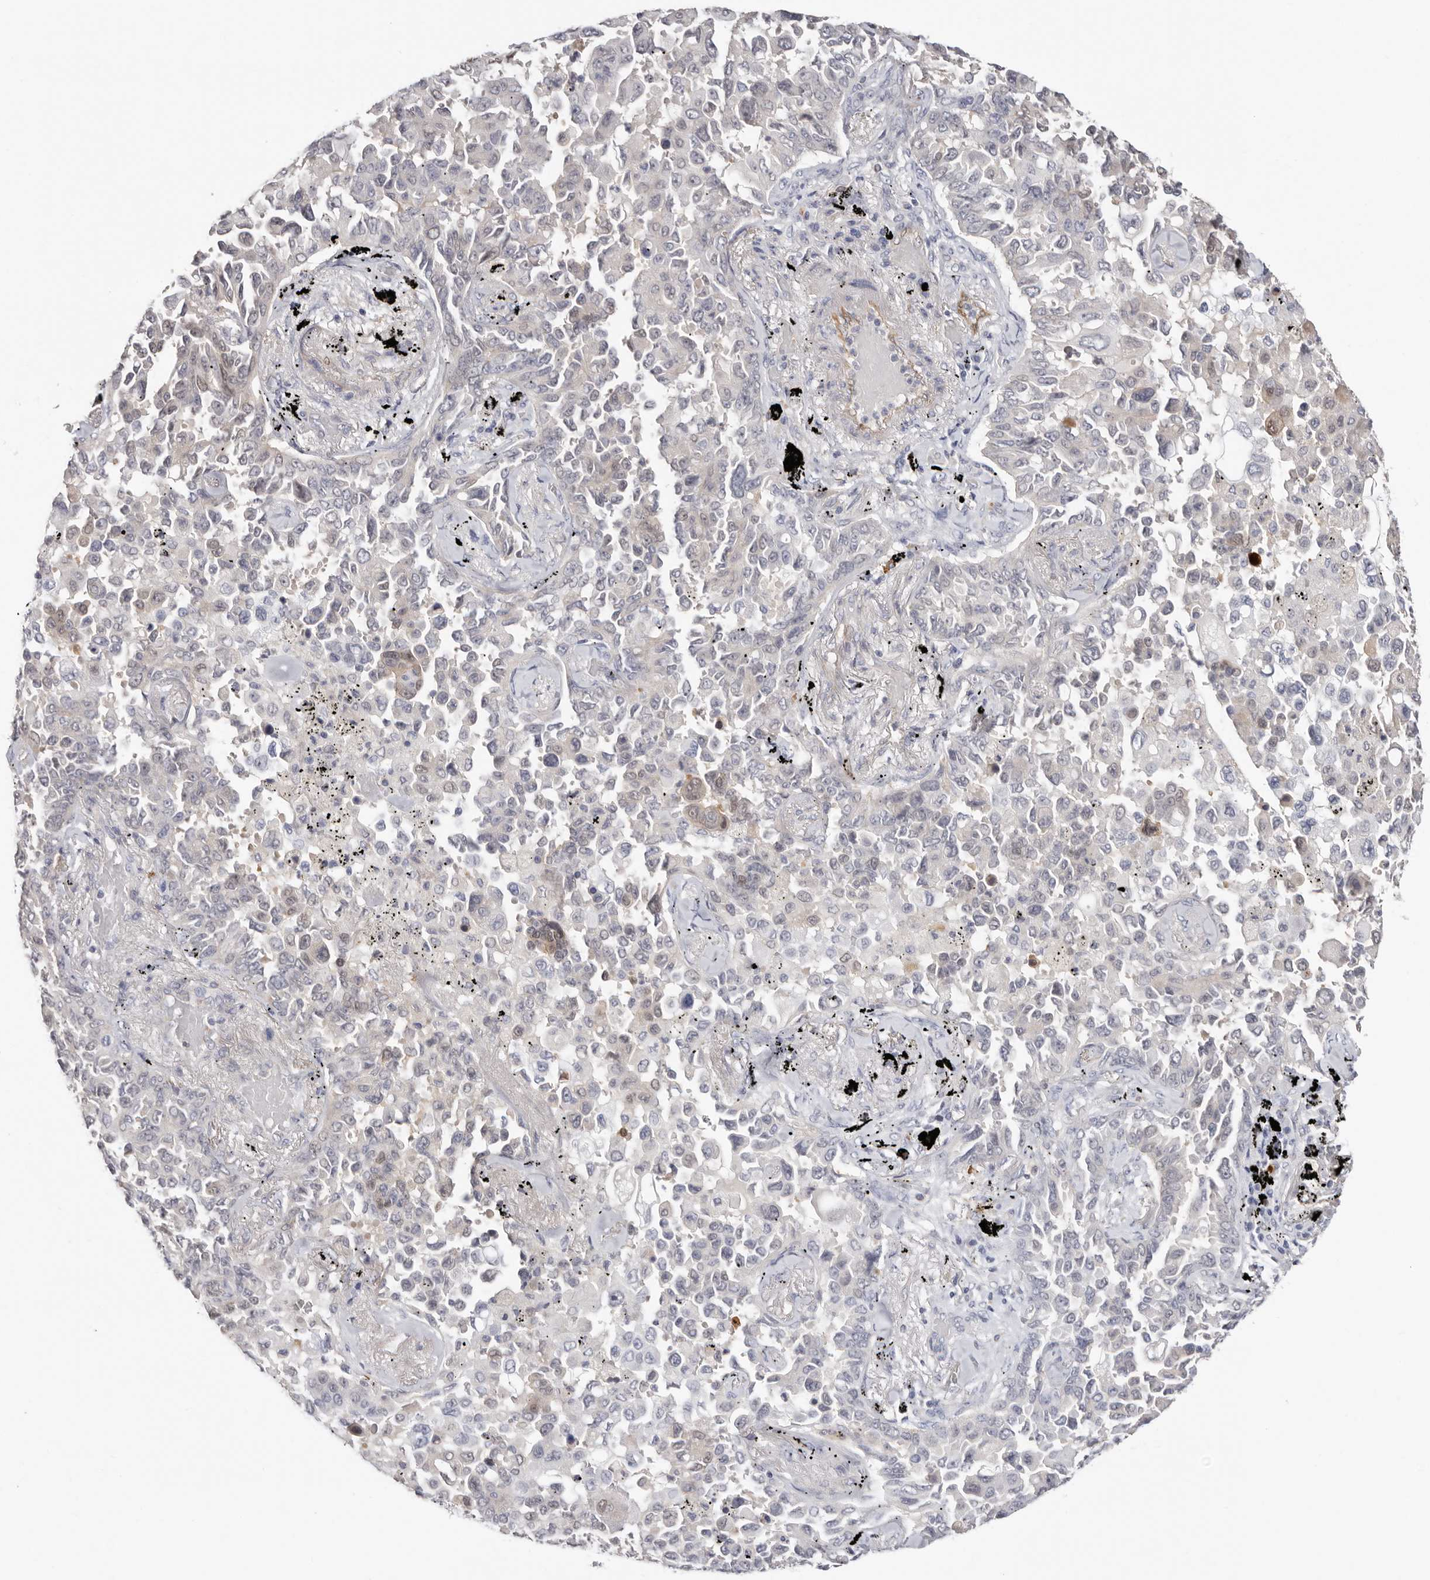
{"staining": {"intensity": "negative", "quantity": "none", "location": "none"}, "tissue": "lung cancer", "cell_type": "Tumor cells", "image_type": "cancer", "snomed": [{"axis": "morphology", "description": "Adenocarcinoma, NOS"}, {"axis": "topography", "description": "Lung"}], "caption": "Histopathology image shows no protein positivity in tumor cells of lung cancer tissue.", "gene": "PKDCC", "patient": {"sex": "female", "age": 67}}